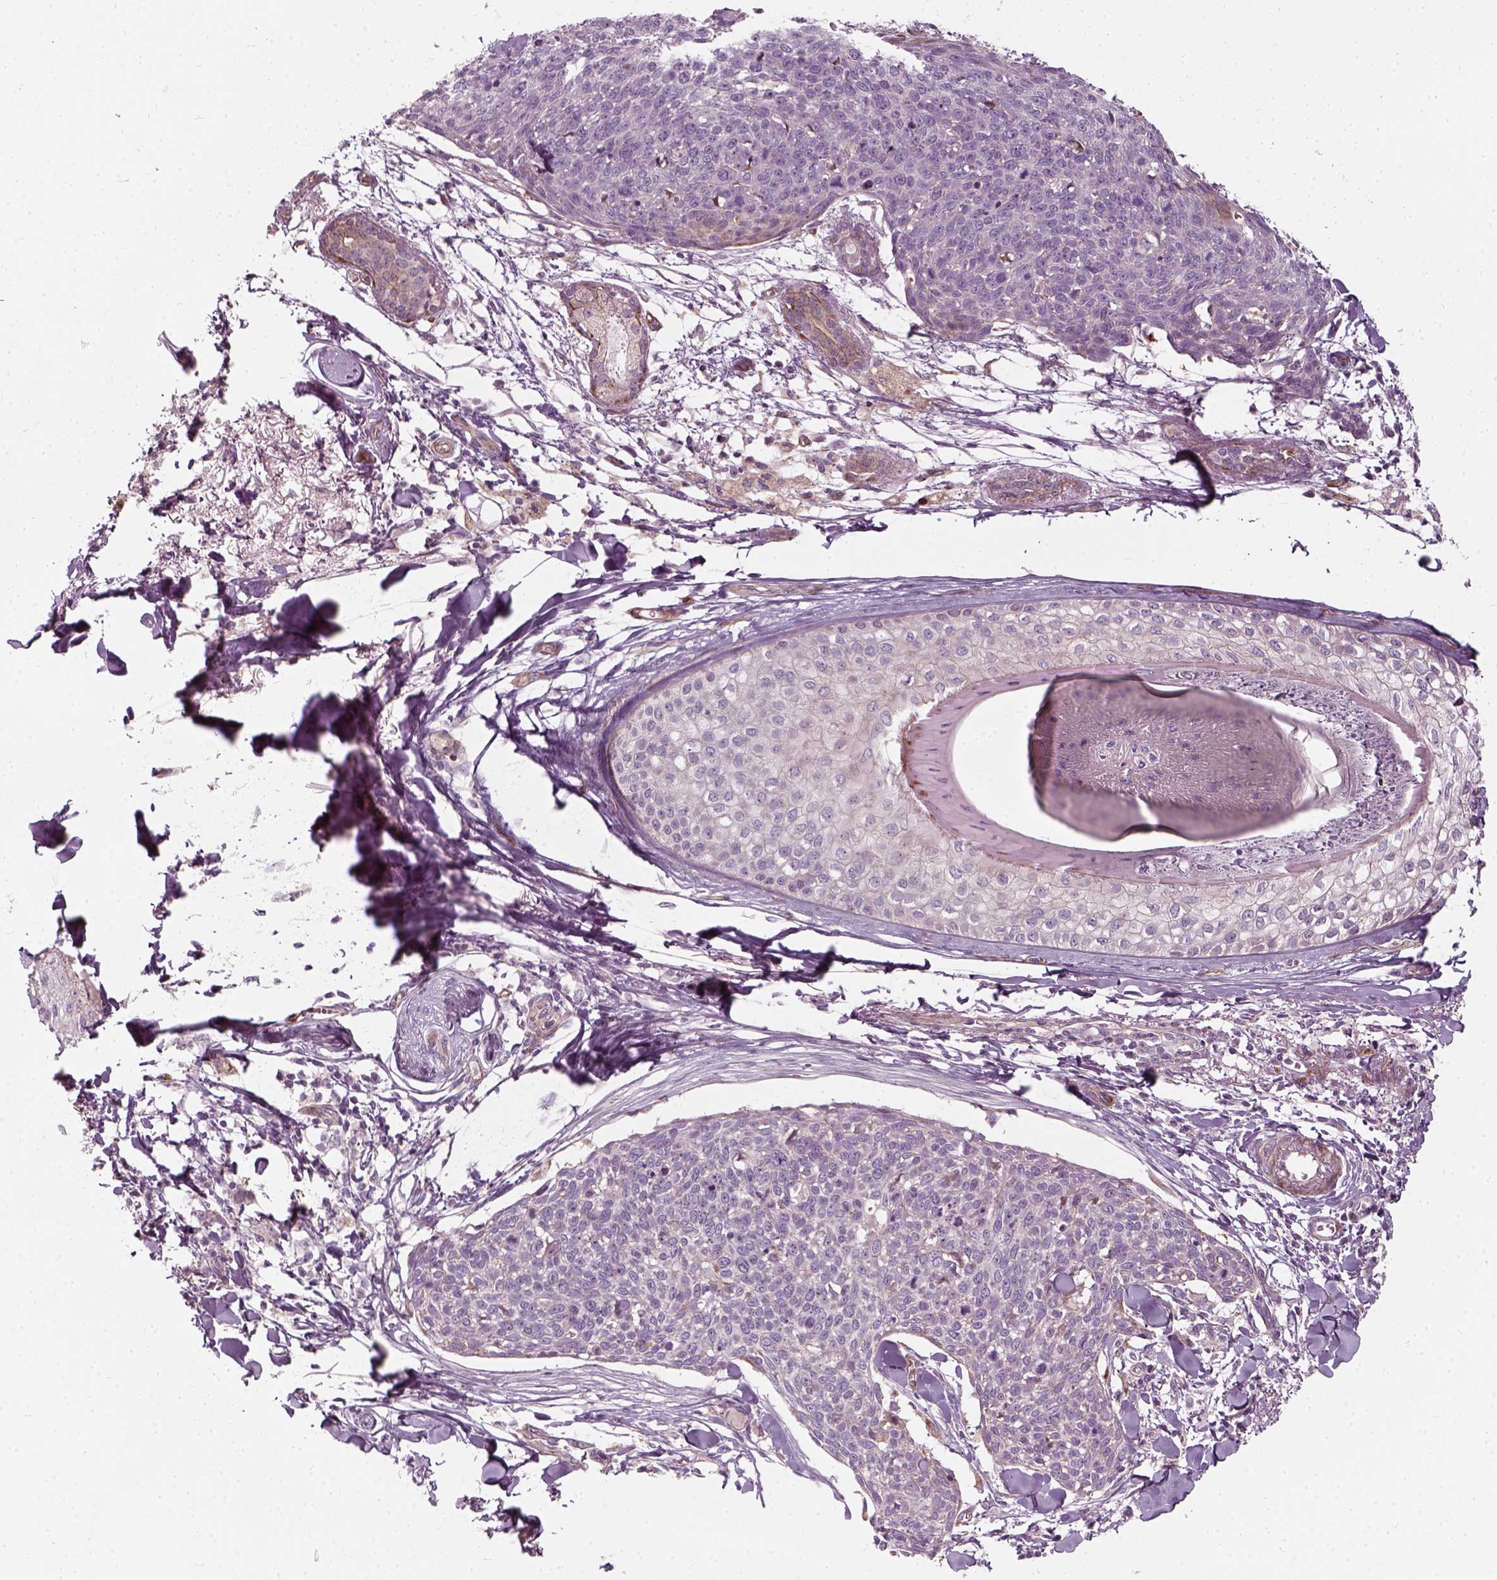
{"staining": {"intensity": "negative", "quantity": "none", "location": "none"}, "tissue": "skin cancer", "cell_type": "Tumor cells", "image_type": "cancer", "snomed": [{"axis": "morphology", "description": "Squamous cell carcinoma, NOS"}, {"axis": "topography", "description": "Skin"}, {"axis": "topography", "description": "Vulva"}], "caption": "DAB (3,3'-diaminobenzidine) immunohistochemical staining of skin squamous cell carcinoma reveals no significant staining in tumor cells. (Stains: DAB (3,3'-diaminobenzidine) immunohistochemistry with hematoxylin counter stain, Microscopy: brightfield microscopy at high magnification).", "gene": "DNASE1L1", "patient": {"sex": "female", "age": 75}}